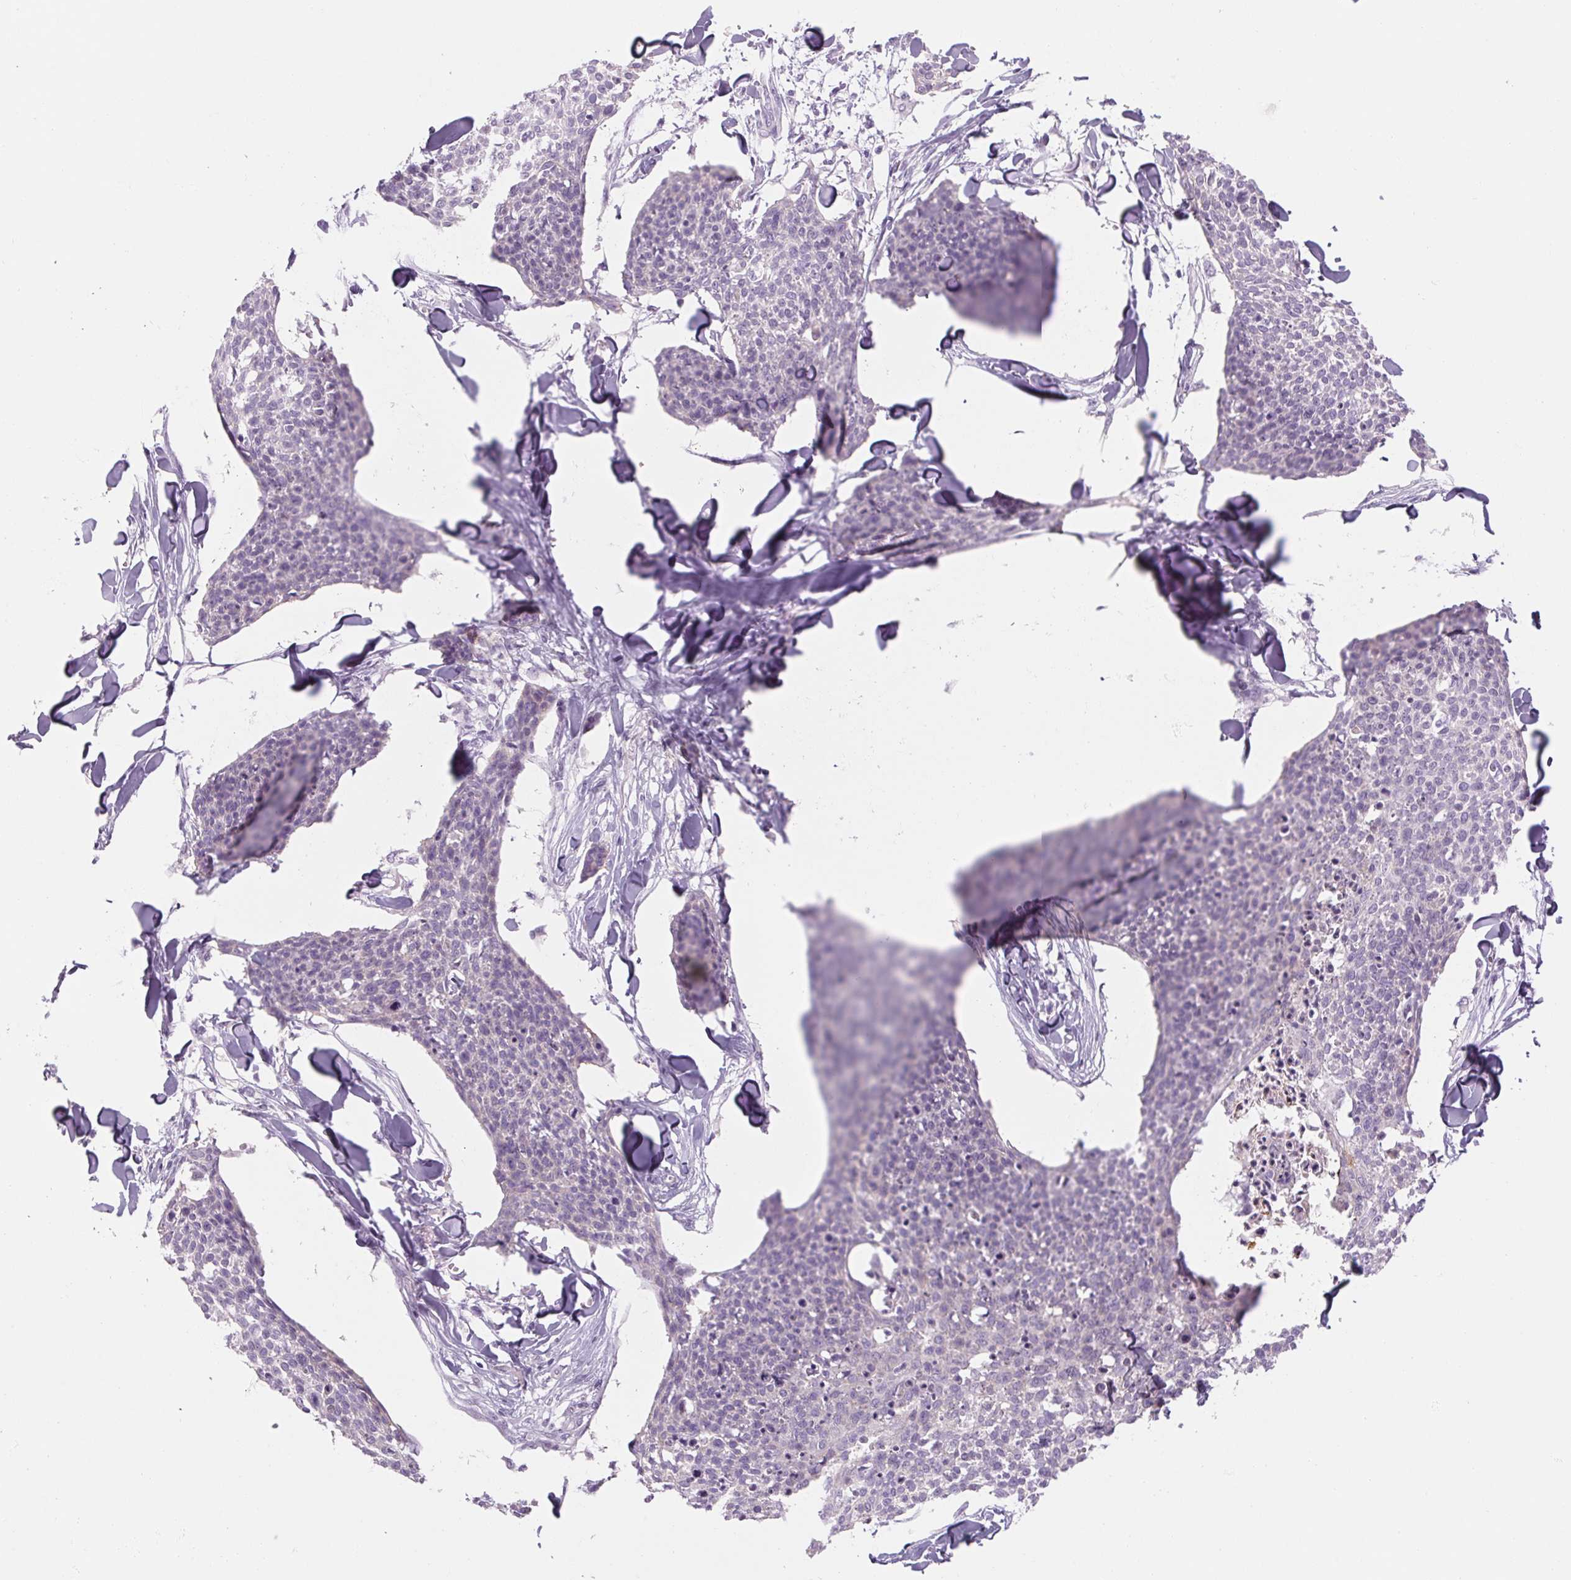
{"staining": {"intensity": "negative", "quantity": "none", "location": "none"}, "tissue": "skin cancer", "cell_type": "Tumor cells", "image_type": "cancer", "snomed": [{"axis": "morphology", "description": "Squamous cell carcinoma, NOS"}, {"axis": "topography", "description": "Skin"}, {"axis": "topography", "description": "Vulva"}], "caption": "Skin cancer (squamous cell carcinoma) was stained to show a protein in brown. There is no significant staining in tumor cells.", "gene": "RPTN", "patient": {"sex": "female", "age": 75}}